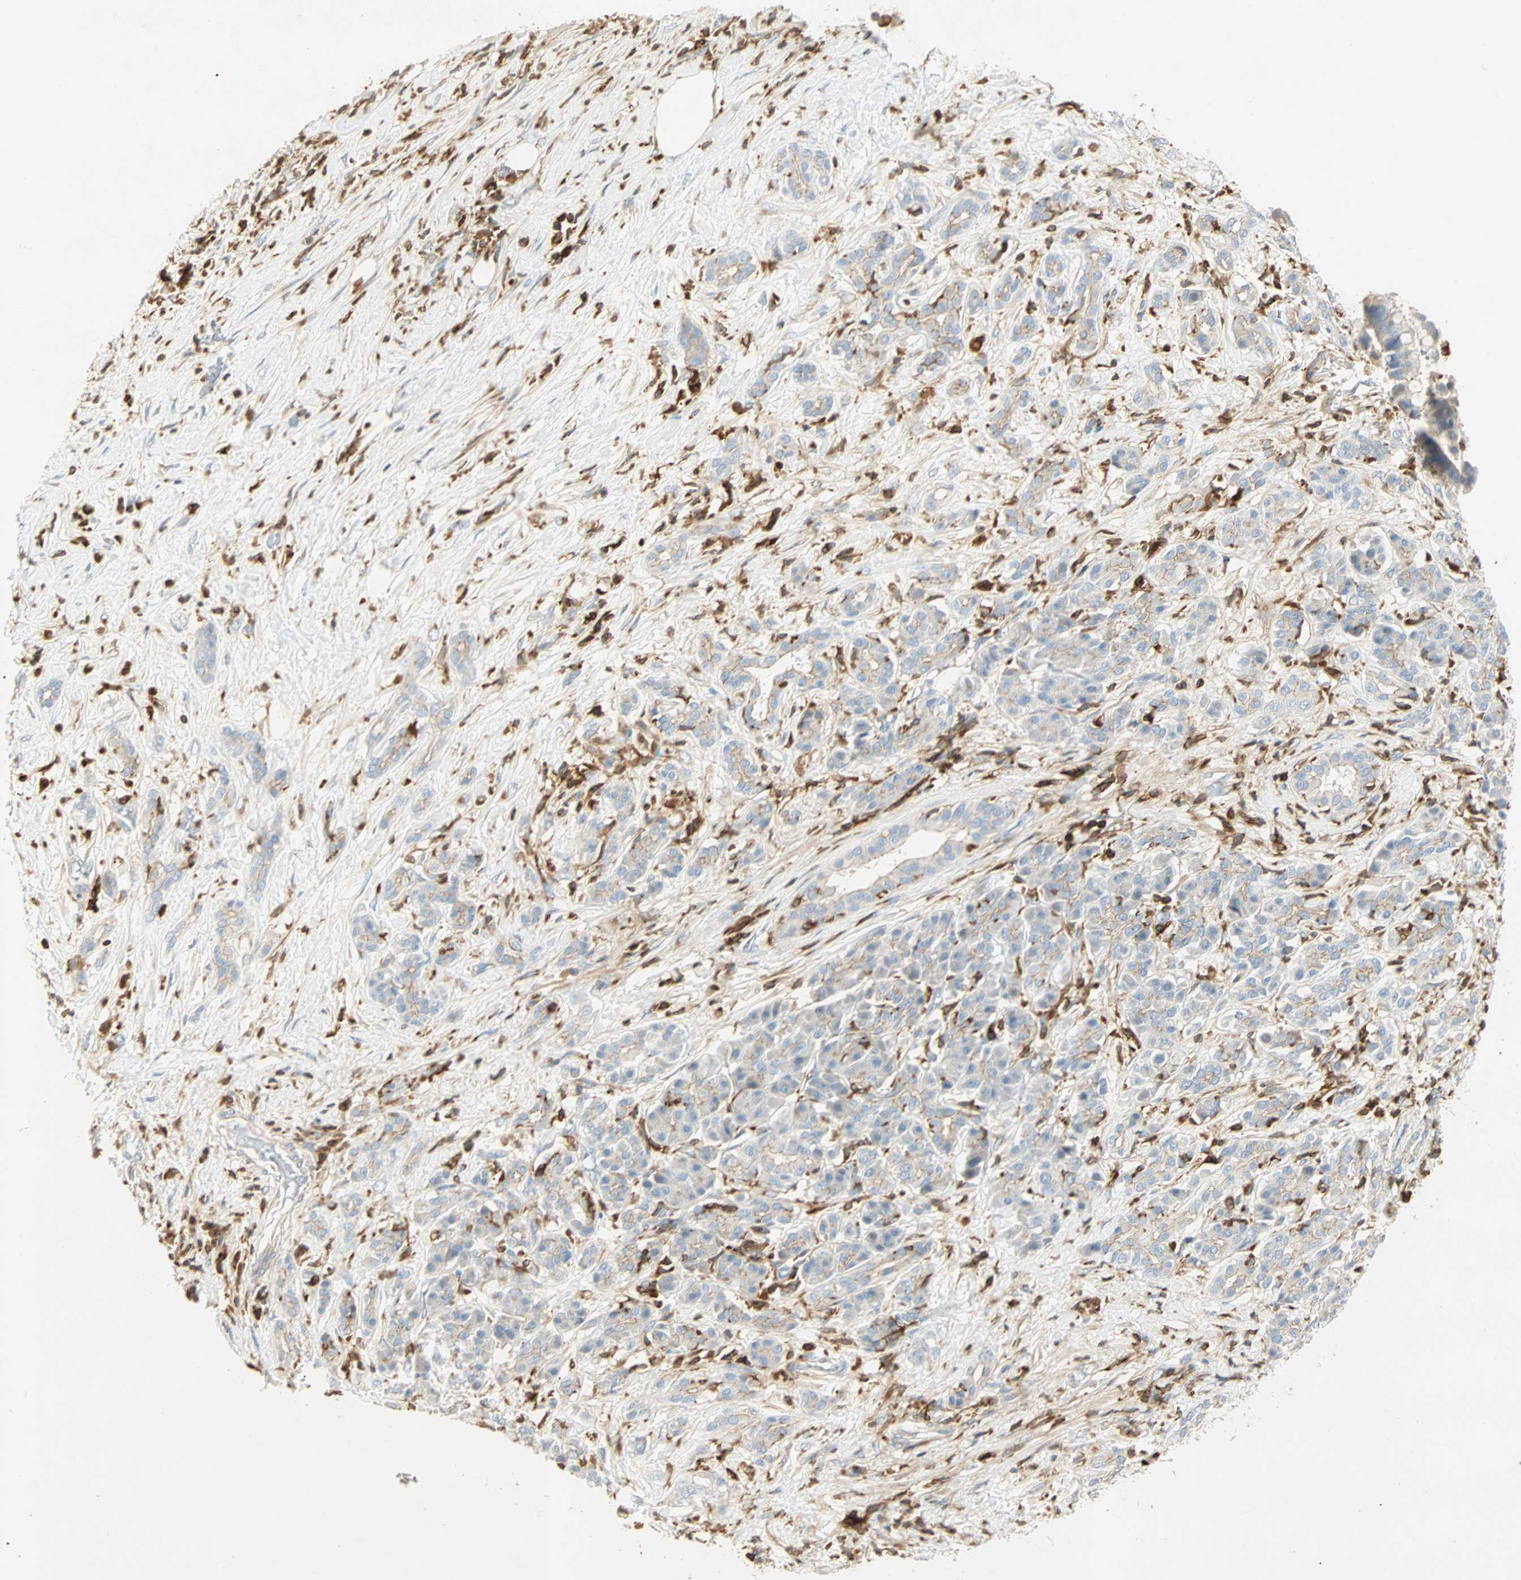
{"staining": {"intensity": "weak", "quantity": "<25%", "location": "cytoplasmic/membranous"}, "tissue": "pancreatic cancer", "cell_type": "Tumor cells", "image_type": "cancer", "snomed": [{"axis": "morphology", "description": "Adenocarcinoma, NOS"}, {"axis": "topography", "description": "Pancreas"}], "caption": "High magnification brightfield microscopy of pancreatic cancer stained with DAB (3,3'-diaminobenzidine) (brown) and counterstained with hematoxylin (blue): tumor cells show no significant staining. (DAB immunohistochemistry with hematoxylin counter stain).", "gene": "FMNL1", "patient": {"sex": "male", "age": 41}}